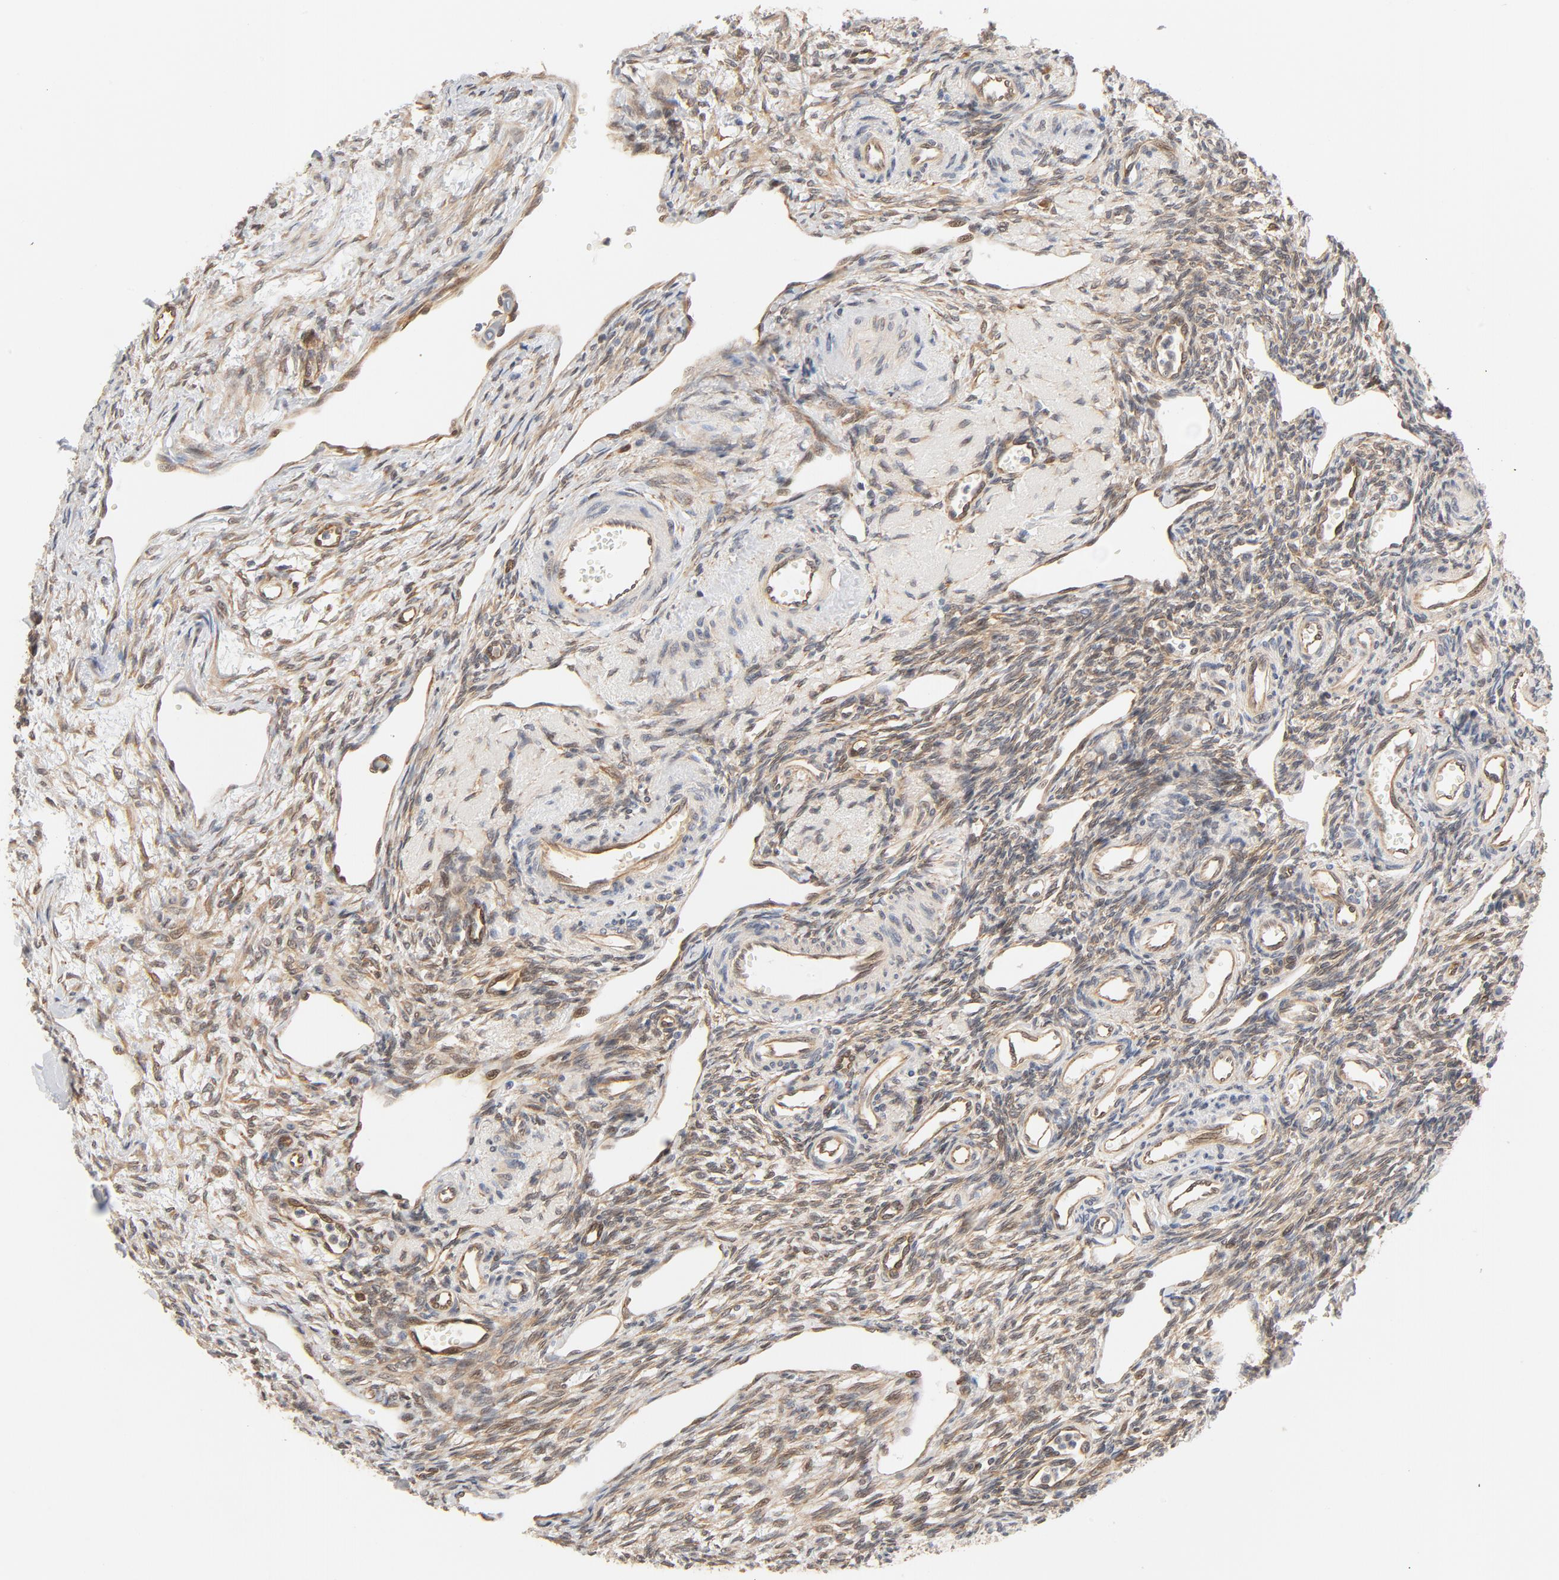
{"staining": {"intensity": "weak", "quantity": ">75%", "location": "cytoplasmic/membranous"}, "tissue": "ovary", "cell_type": "Ovarian stroma cells", "image_type": "normal", "snomed": [{"axis": "morphology", "description": "Normal tissue, NOS"}, {"axis": "topography", "description": "Ovary"}], "caption": "DAB (3,3'-diaminobenzidine) immunohistochemical staining of unremarkable ovary reveals weak cytoplasmic/membranous protein staining in about >75% of ovarian stroma cells.", "gene": "EIF4E", "patient": {"sex": "female", "age": 33}}